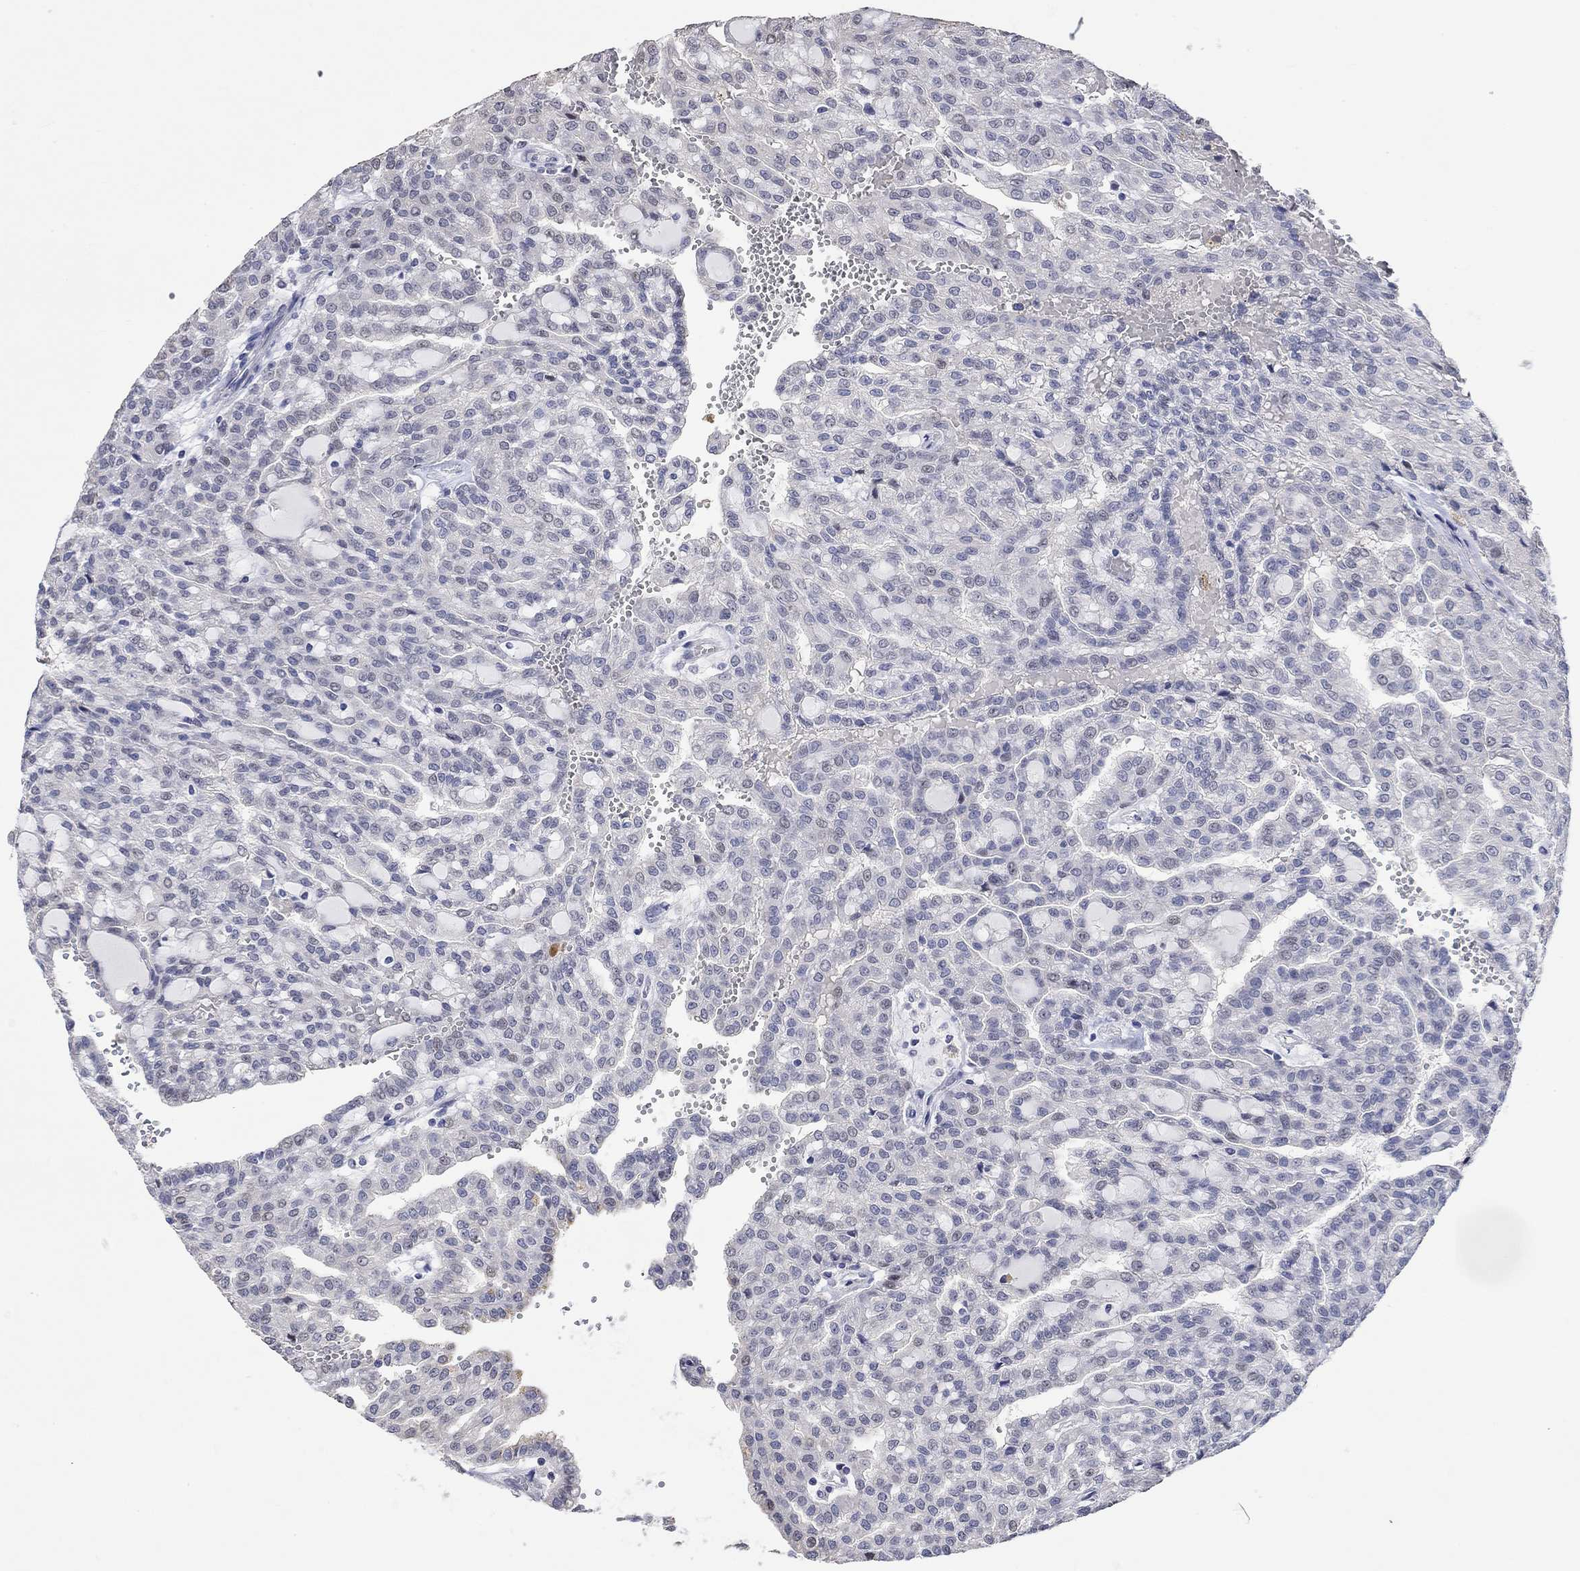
{"staining": {"intensity": "negative", "quantity": "none", "location": "none"}, "tissue": "renal cancer", "cell_type": "Tumor cells", "image_type": "cancer", "snomed": [{"axis": "morphology", "description": "Adenocarcinoma, NOS"}, {"axis": "topography", "description": "Kidney"}], "caption": "Micrograph shows no protein staining in tumor cells of renal cancer tissue.", "gene": "PNMA5", "patient": {"sex": "male", "age": 63}}